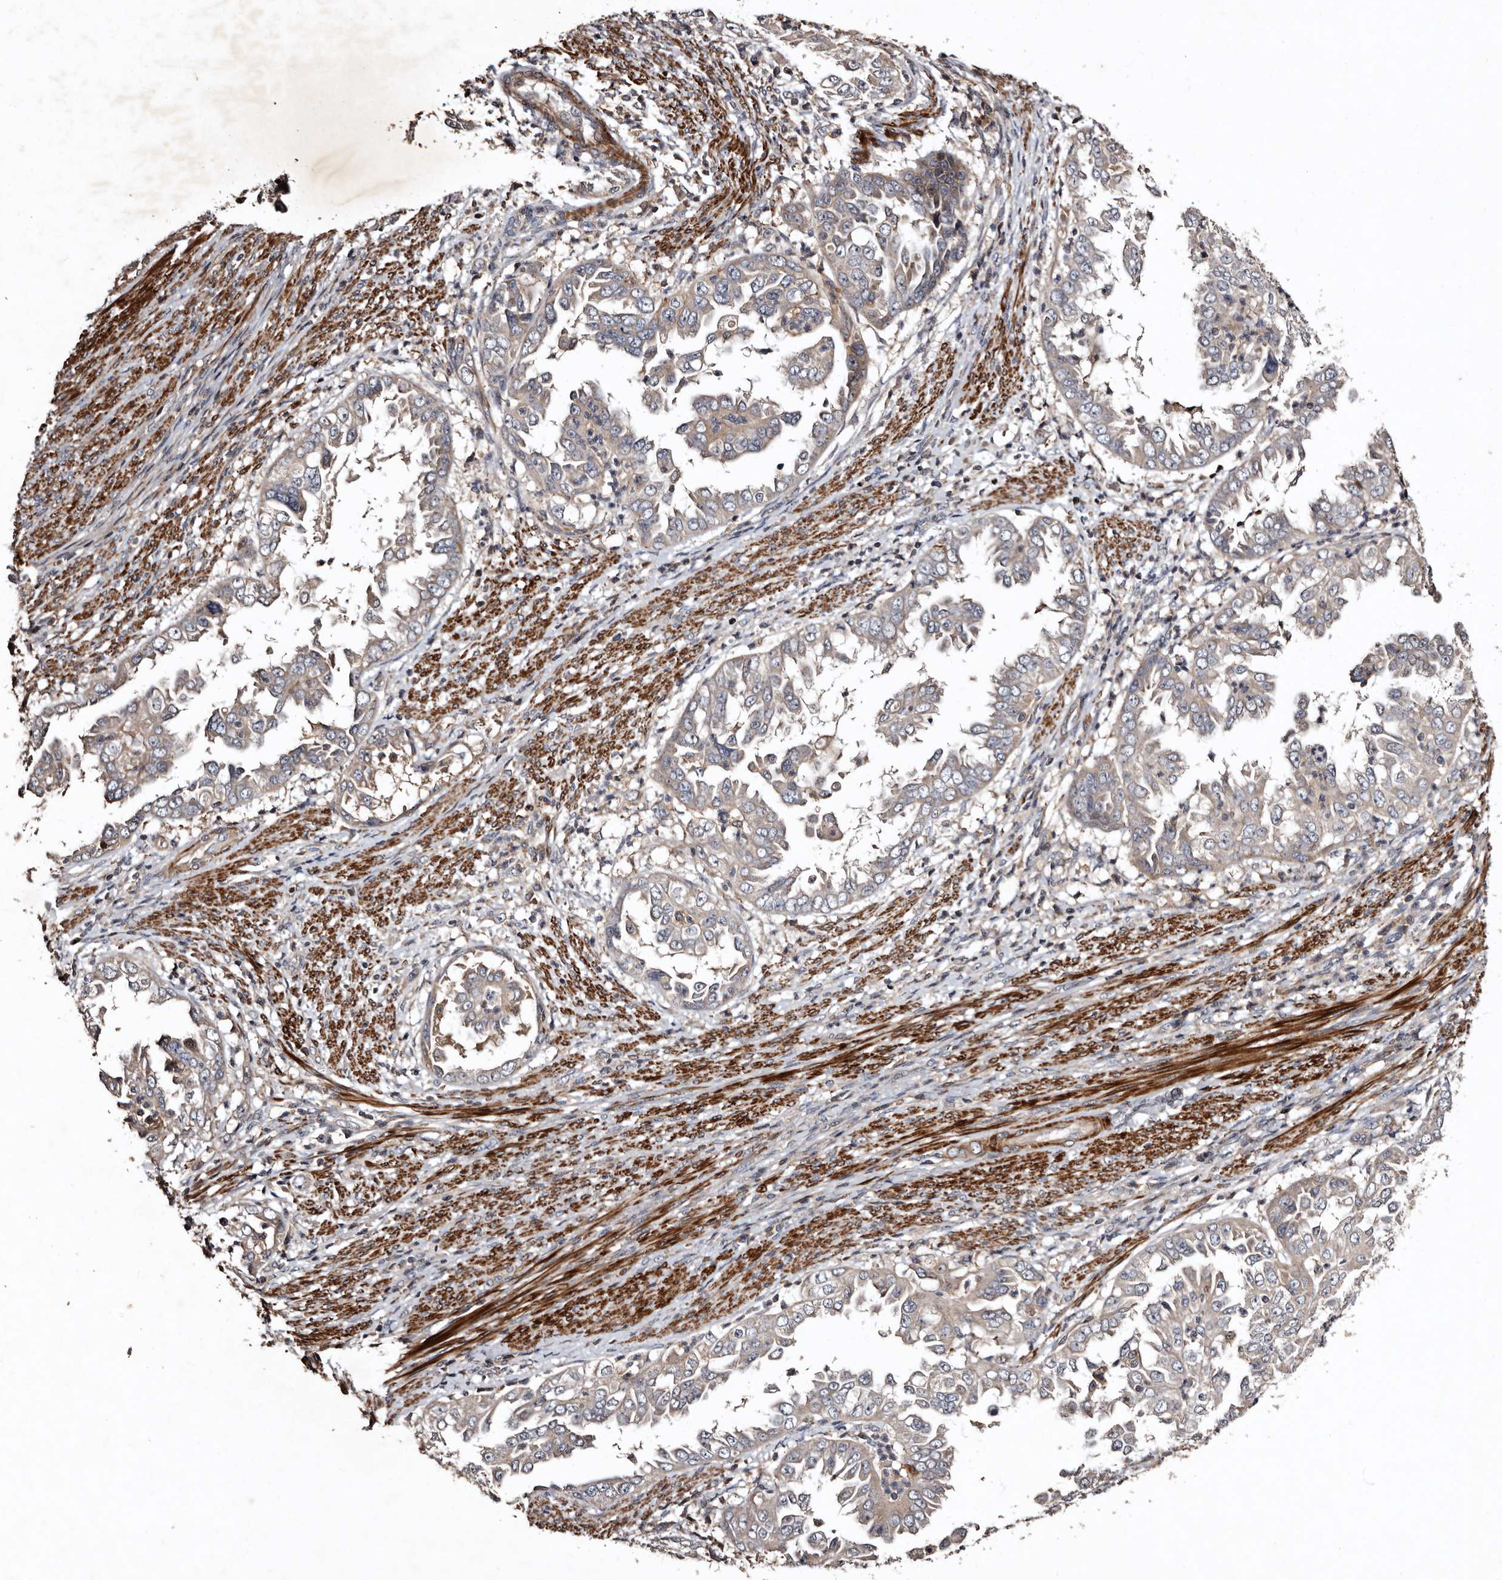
{"staining": {"intensity": "weak", "quantity": "<25%", "location": "cytoplasmic/membranous"}, "tissue": "endometrial cancer", "cell_type": "Tumor cells", "image_type": "cancer", "snomed": [{"axis": "morphology", "description": "Adenocarcinoma, NOS"}, {"axis": "topography", "description": "Endometrium"}], "caption": "Immunohistochemical staining of endometrial cancer (adenocarcinoma) shows no significant expression in tumor cells.", "gene": "PRKD3", "patient": {"sex": "female", "age": 85}}